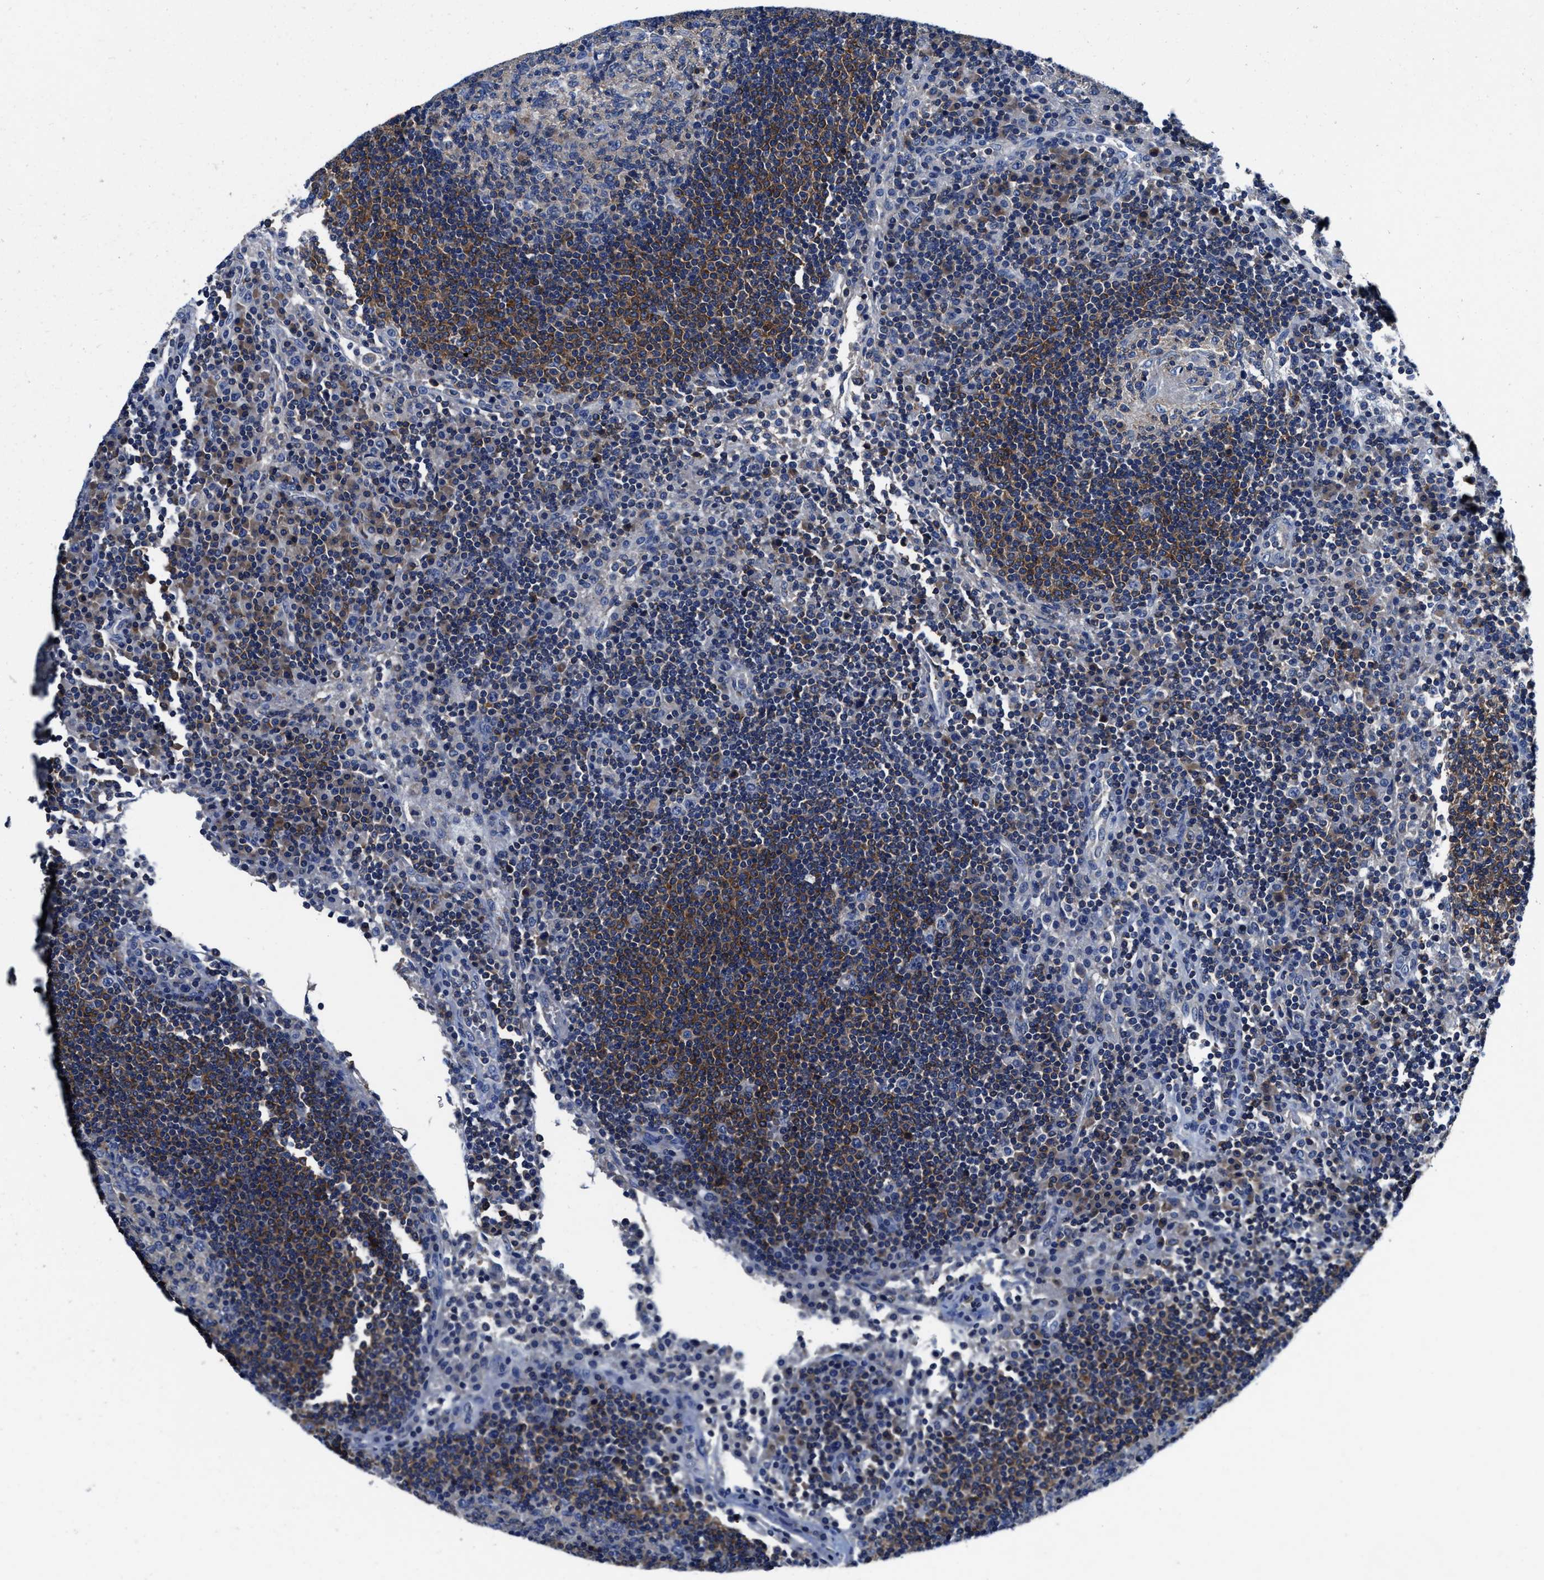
{"staining": {"intensity": "strong", "quantity": "<25%", "location": "cytoplasmic/membranous"}, "tissue": "lymph node", "cell_type": "Germinal center cells", "image_type": "normal", "snomed": [{"axis": "morphology", "description": "Normal tissue, NOS"}, {"axis": "topography", "description": "Lymph node"}], "caption": "This image shows IHC staining of unremarkable human lymph node, with medium strong cytoplasmic/membranous positivity in about <25% of germinal center cells.", "gene": "PHLPP1", "patient": {"sex": "female", "age": 53}}